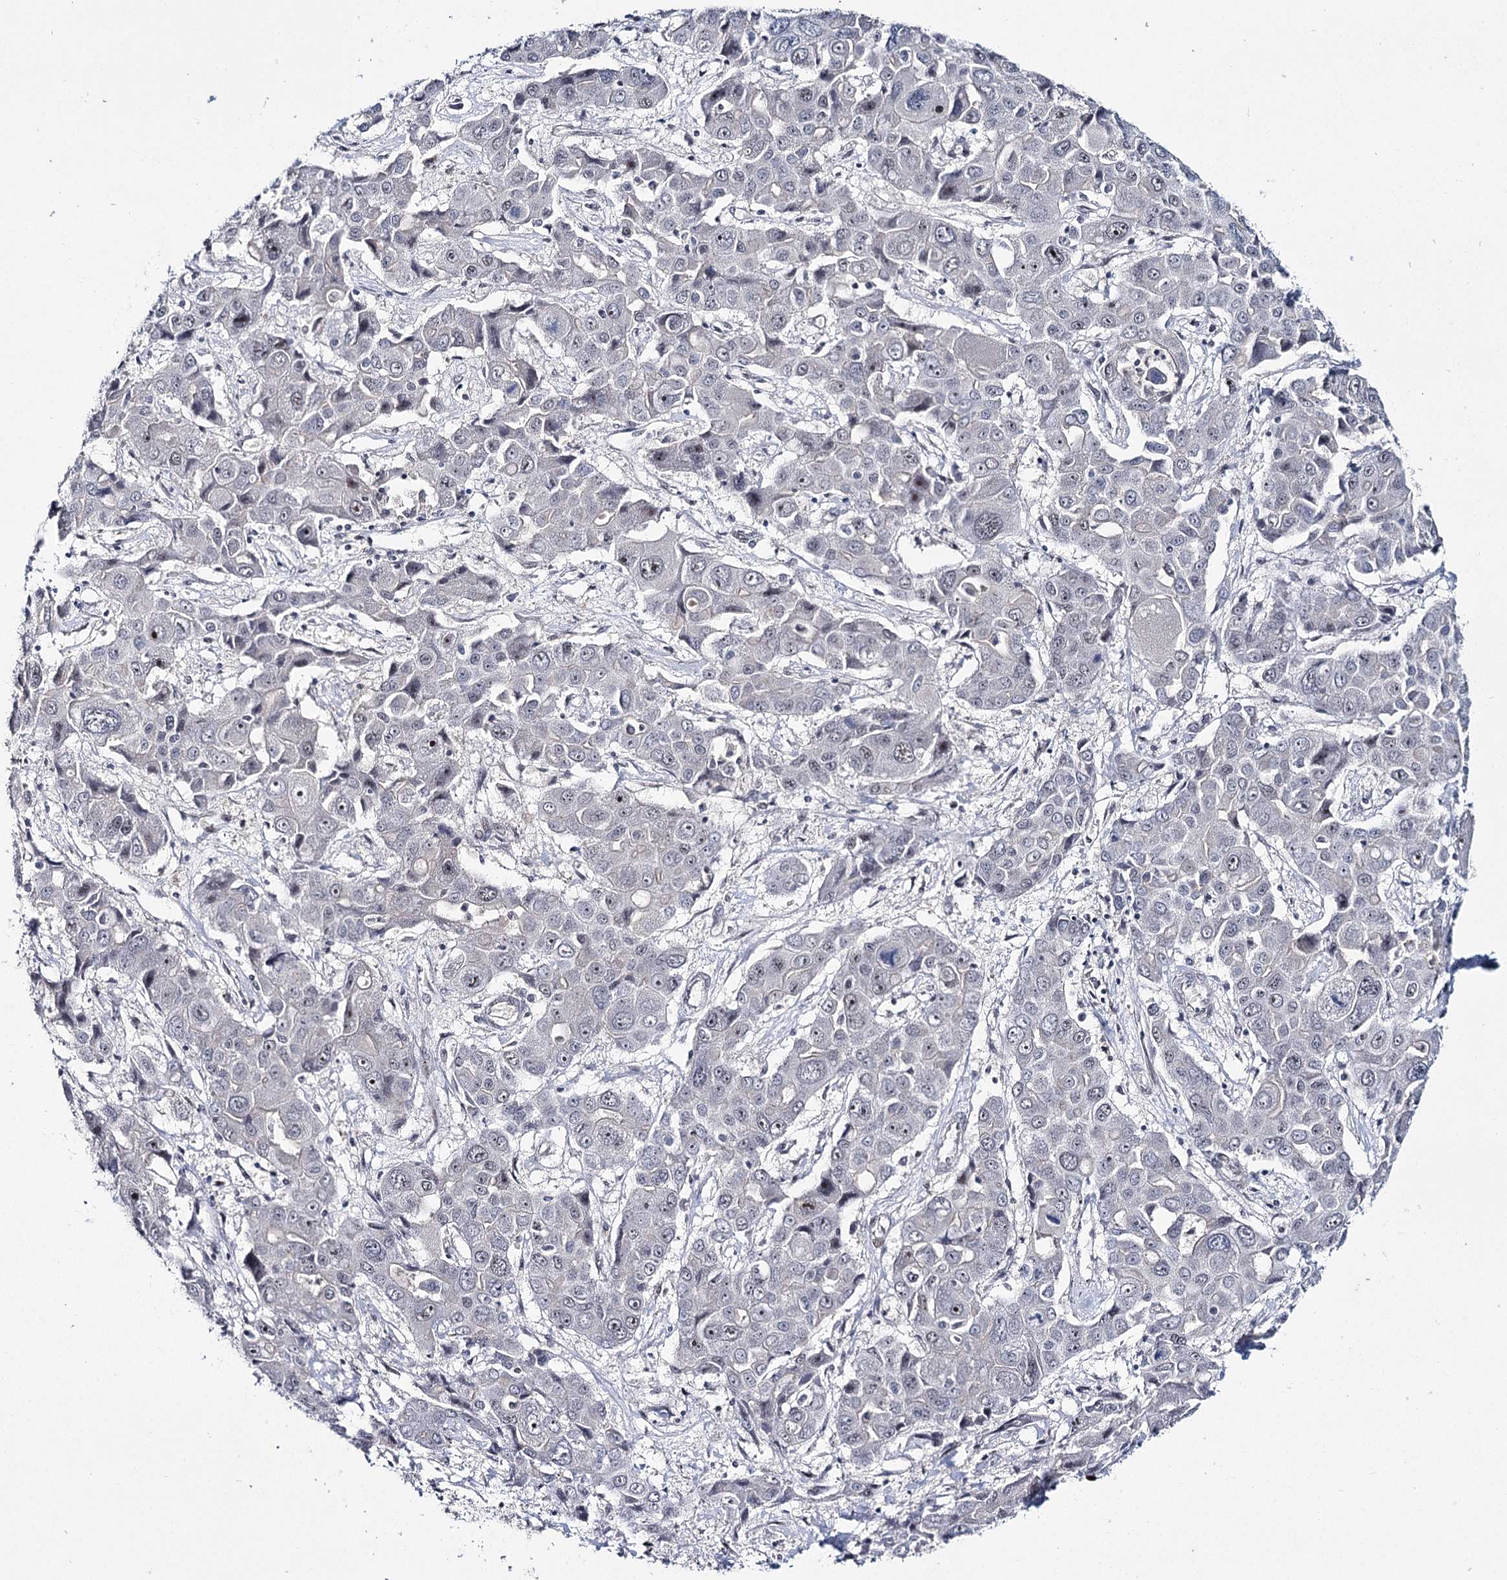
{"staining": {"intensity": "strong", "quantity": "<25%", "location": "nuclear"}, "tissue": "liver cancer", "cell_type": "Tumor cells", "image_type": "cancer", "snomed": [{"axis": "morphology", "description": "Cholangiocarcinoma"}, {"axis": "topography", "description": "Liver"}], "caption": "Liver cancer (cholangiocarcinoma) tissue demonstrates strong nuclear positivity in about <25% of tumor cells, visualized by immunohistochemistry.", "gene": "SCAF8", "patient": {"sex": "male", "age": 67}}